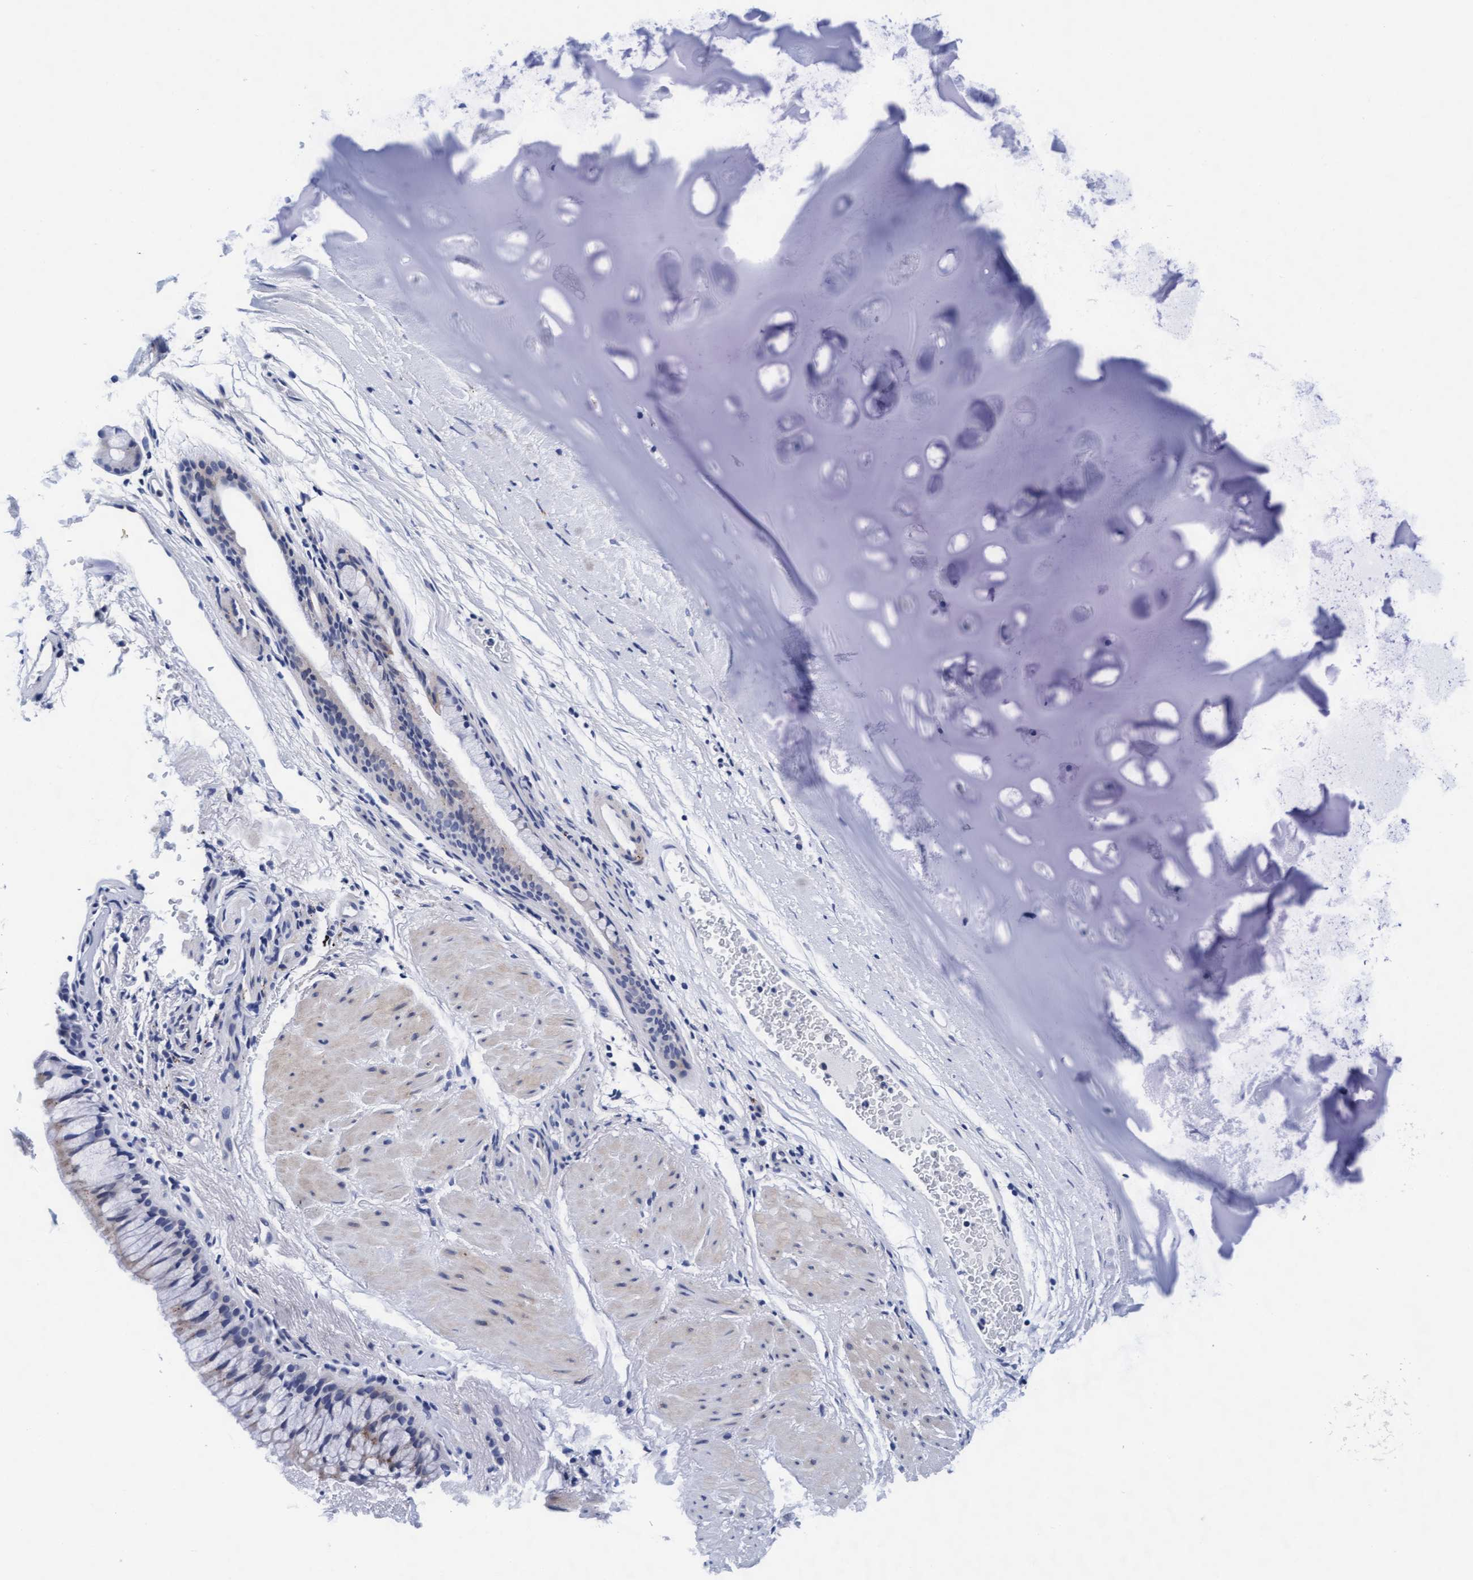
{"staining": {"intensity": "moderate", "quantity": "<25%", "location": "cytoplasmic/membranous"}, "tissue": "bronchus", "cell_type": "Respiratory epithelial cells", "image_type": "normal", "snomed": [{"axis": "morphology", "description": "Normal tissue, NOS"}, {"axis": "topography", "description": "Cartilage tissue"}, {"axis": "topography", "description": "Bronchus"}], "caption": "Benign bronchus was stained to show a protein in brown. There is low levels of moderate cytoplasmic/membranous staining in approximately <25% of respiratory epithelial cells. (DAB = brown stain, brightfield microscopy at high magnification).", "gene": "ARSG", "patient": {"sex": "female", "age": 53}}